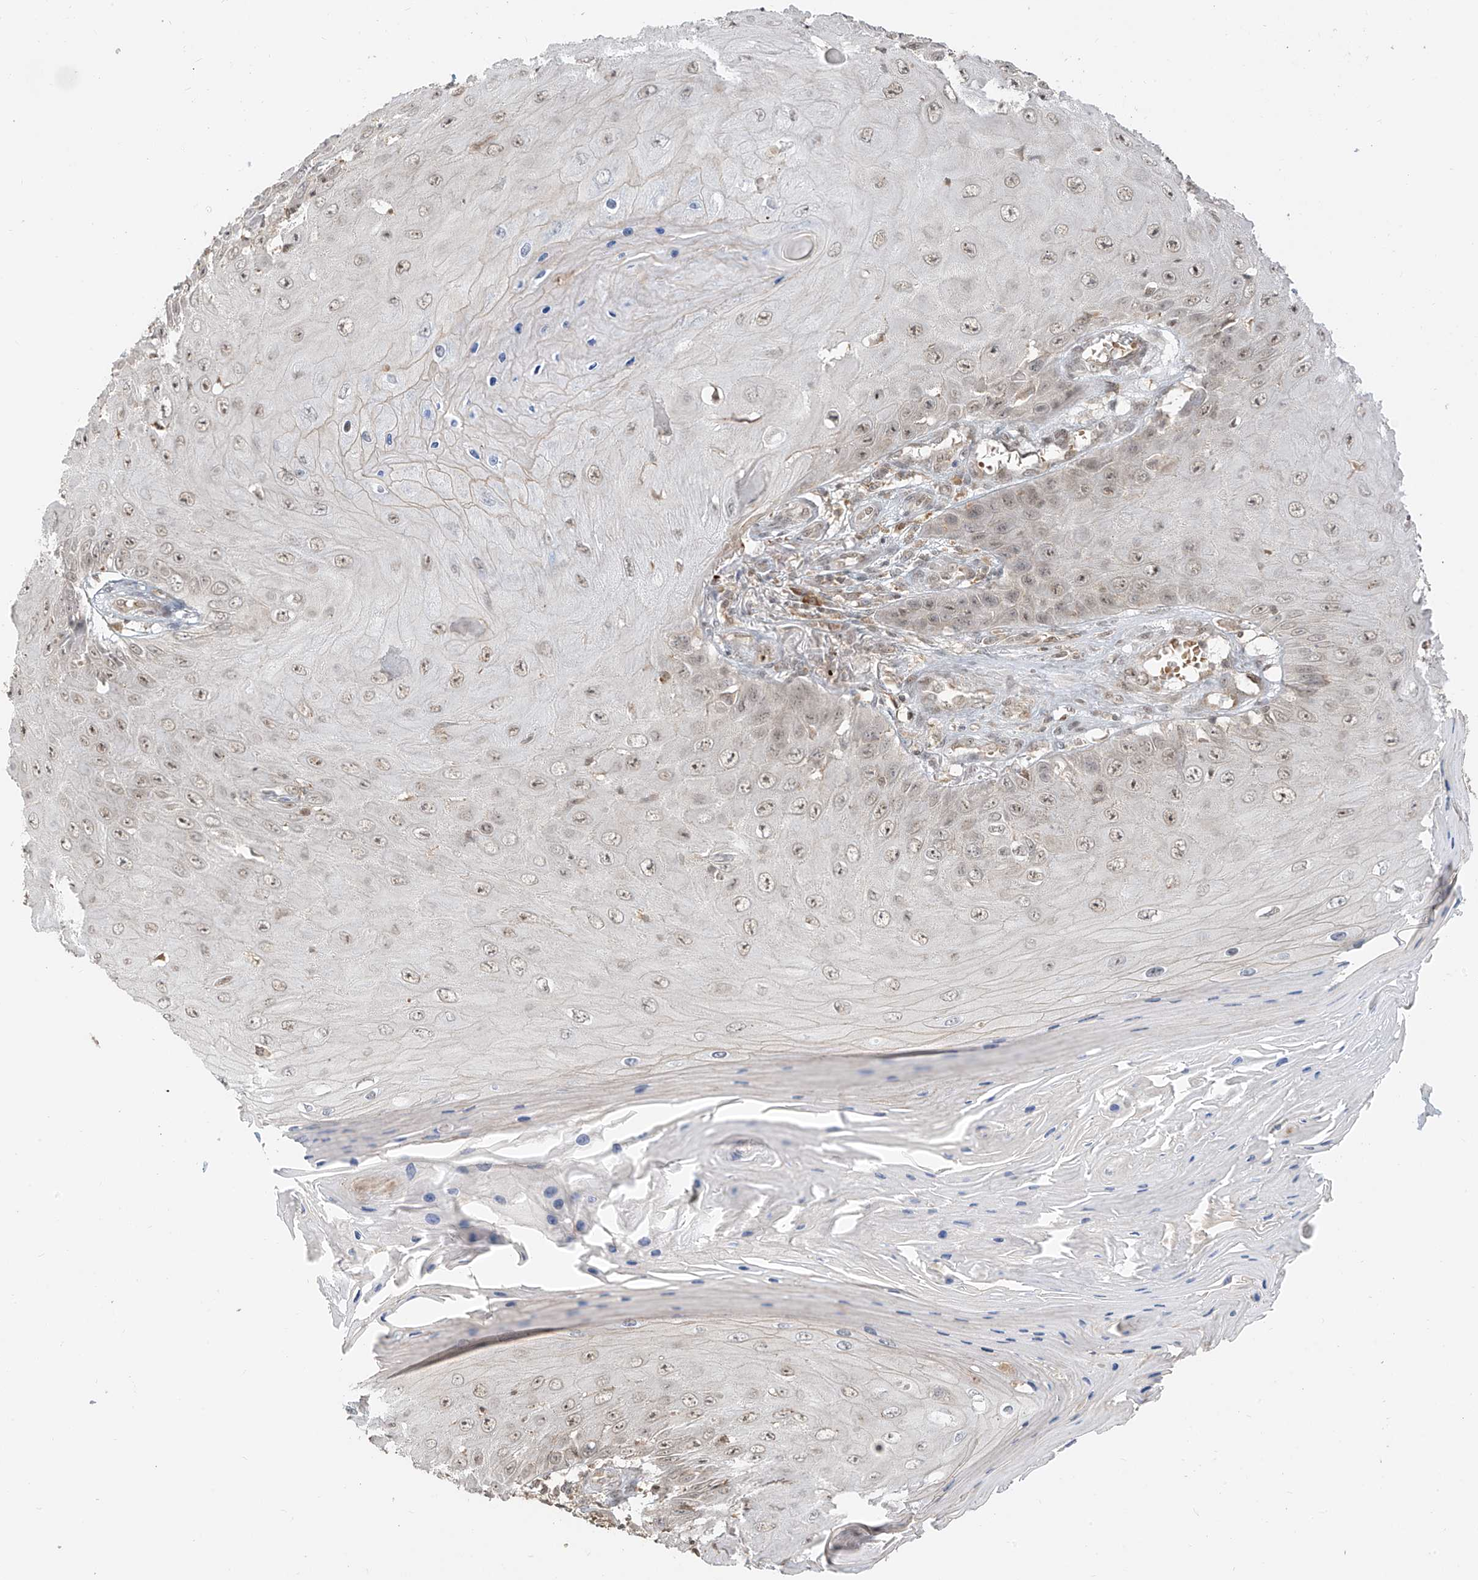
{"staining": {"intensity": "weak", "quantity": "25%-75%", "location": "nuclear"}, "tissue": "skin cancer", "cell_type": "Tumor cells", "image_type": "cancer", "snomed": [{"axis": "morphology", "description": "Squamous cell carcinoma, NOS"}, {"axis": "topography", "description": "Skin"}], "caption": "This is an image of immunohistochemistry staining of skin squamous cell carcinoma, which shows weak staining in the nuclear of tumor cells.", "gene": "ZMYM2", "patient": {"sex": "female", "age": 73}}